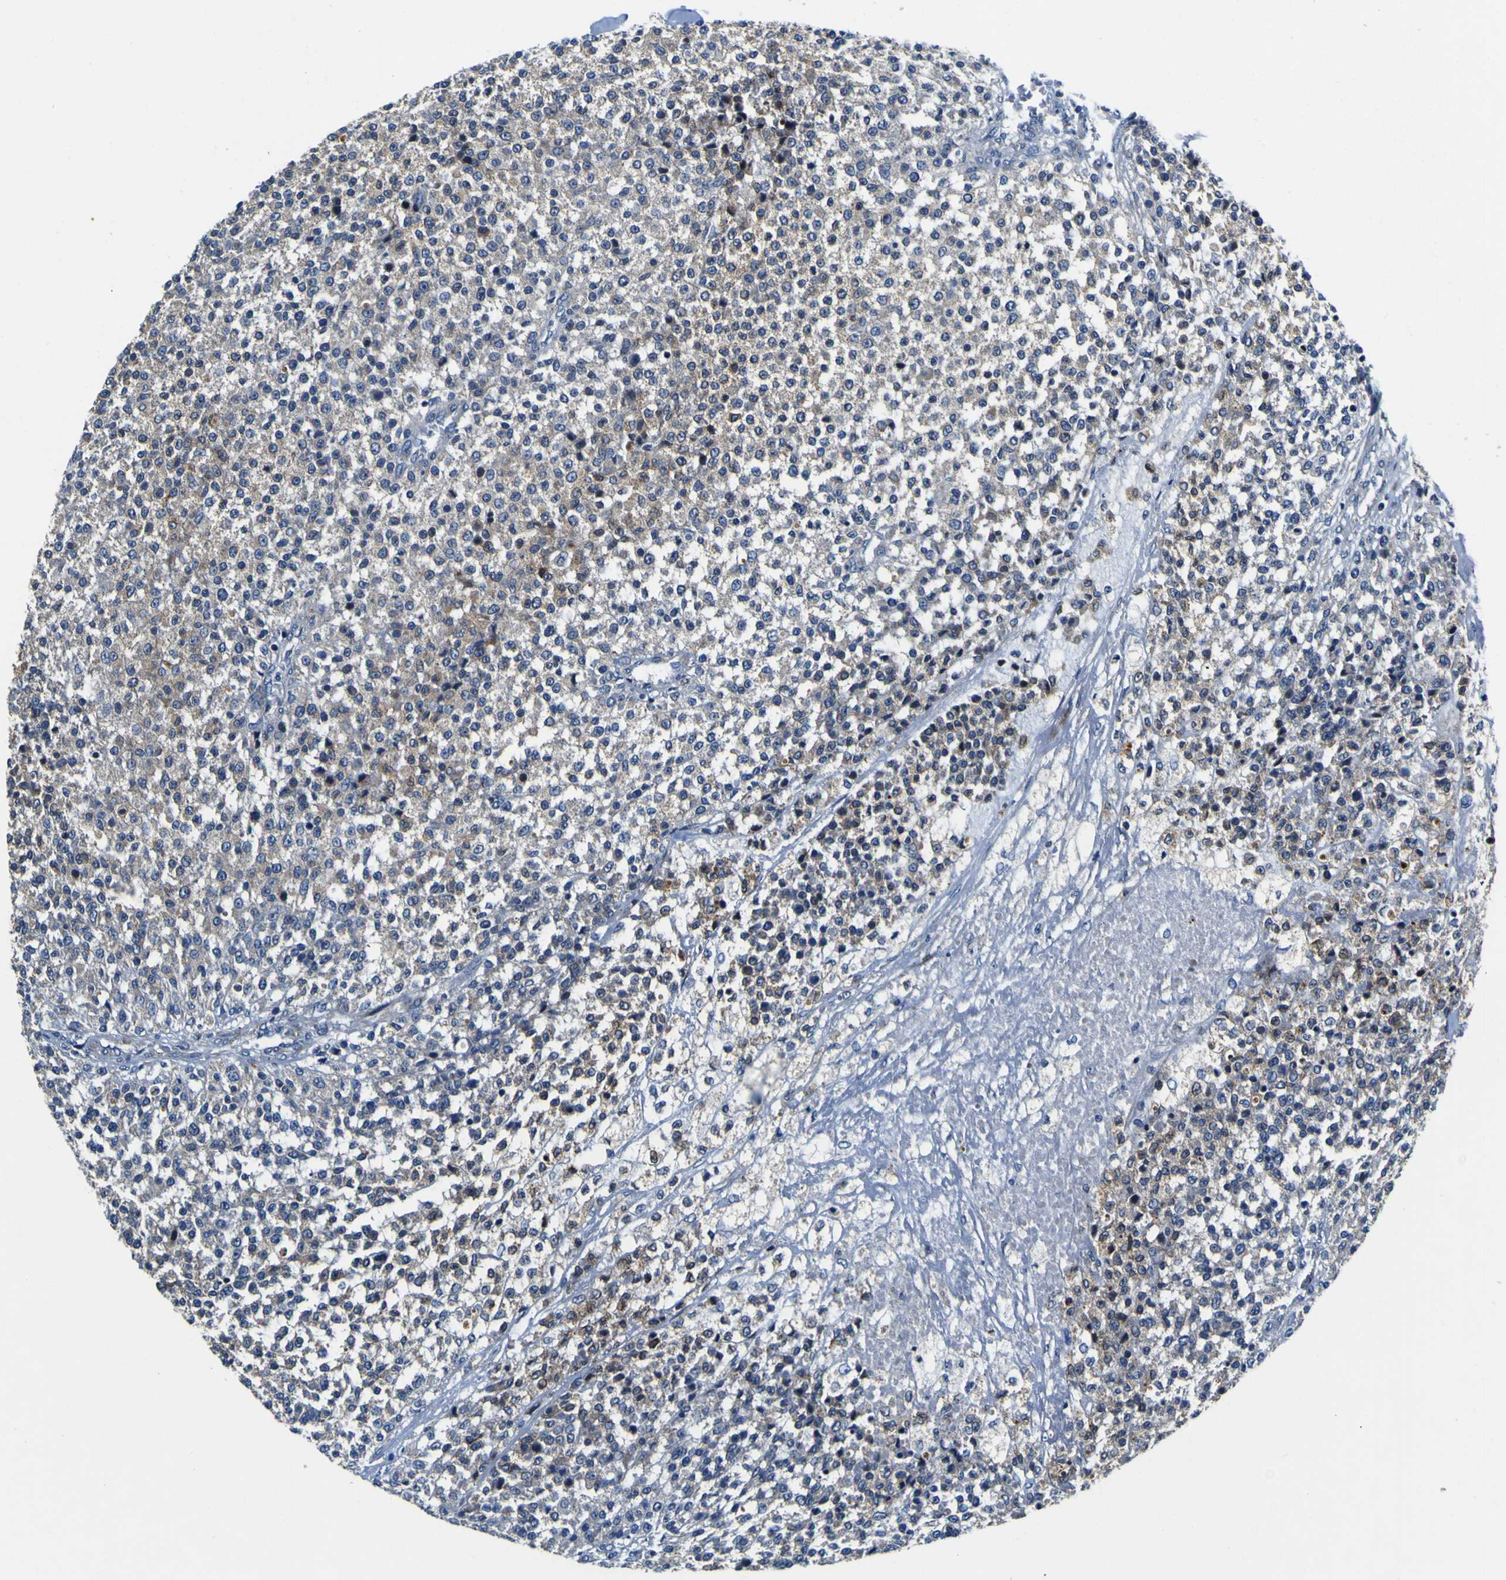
{"staining": {"intensity": "weak", "quantity": "25%-75%", "location": "cytoplasmic/membranous"}, "tissue": "testis cancer", "cell_type": "Tumor cells", "image_type": "cancer", "snomed": [{"axis": "morphology", "description": "Seminoma, NOS"}, {"axis": "topography", "description": "Testis"}], "caption": "Testis cancer (seminoma) stained with a protein marker shows weak staining in tumor cells.", "gene": "AGAP3", "patient": {"sex": "male", "age": 59}}